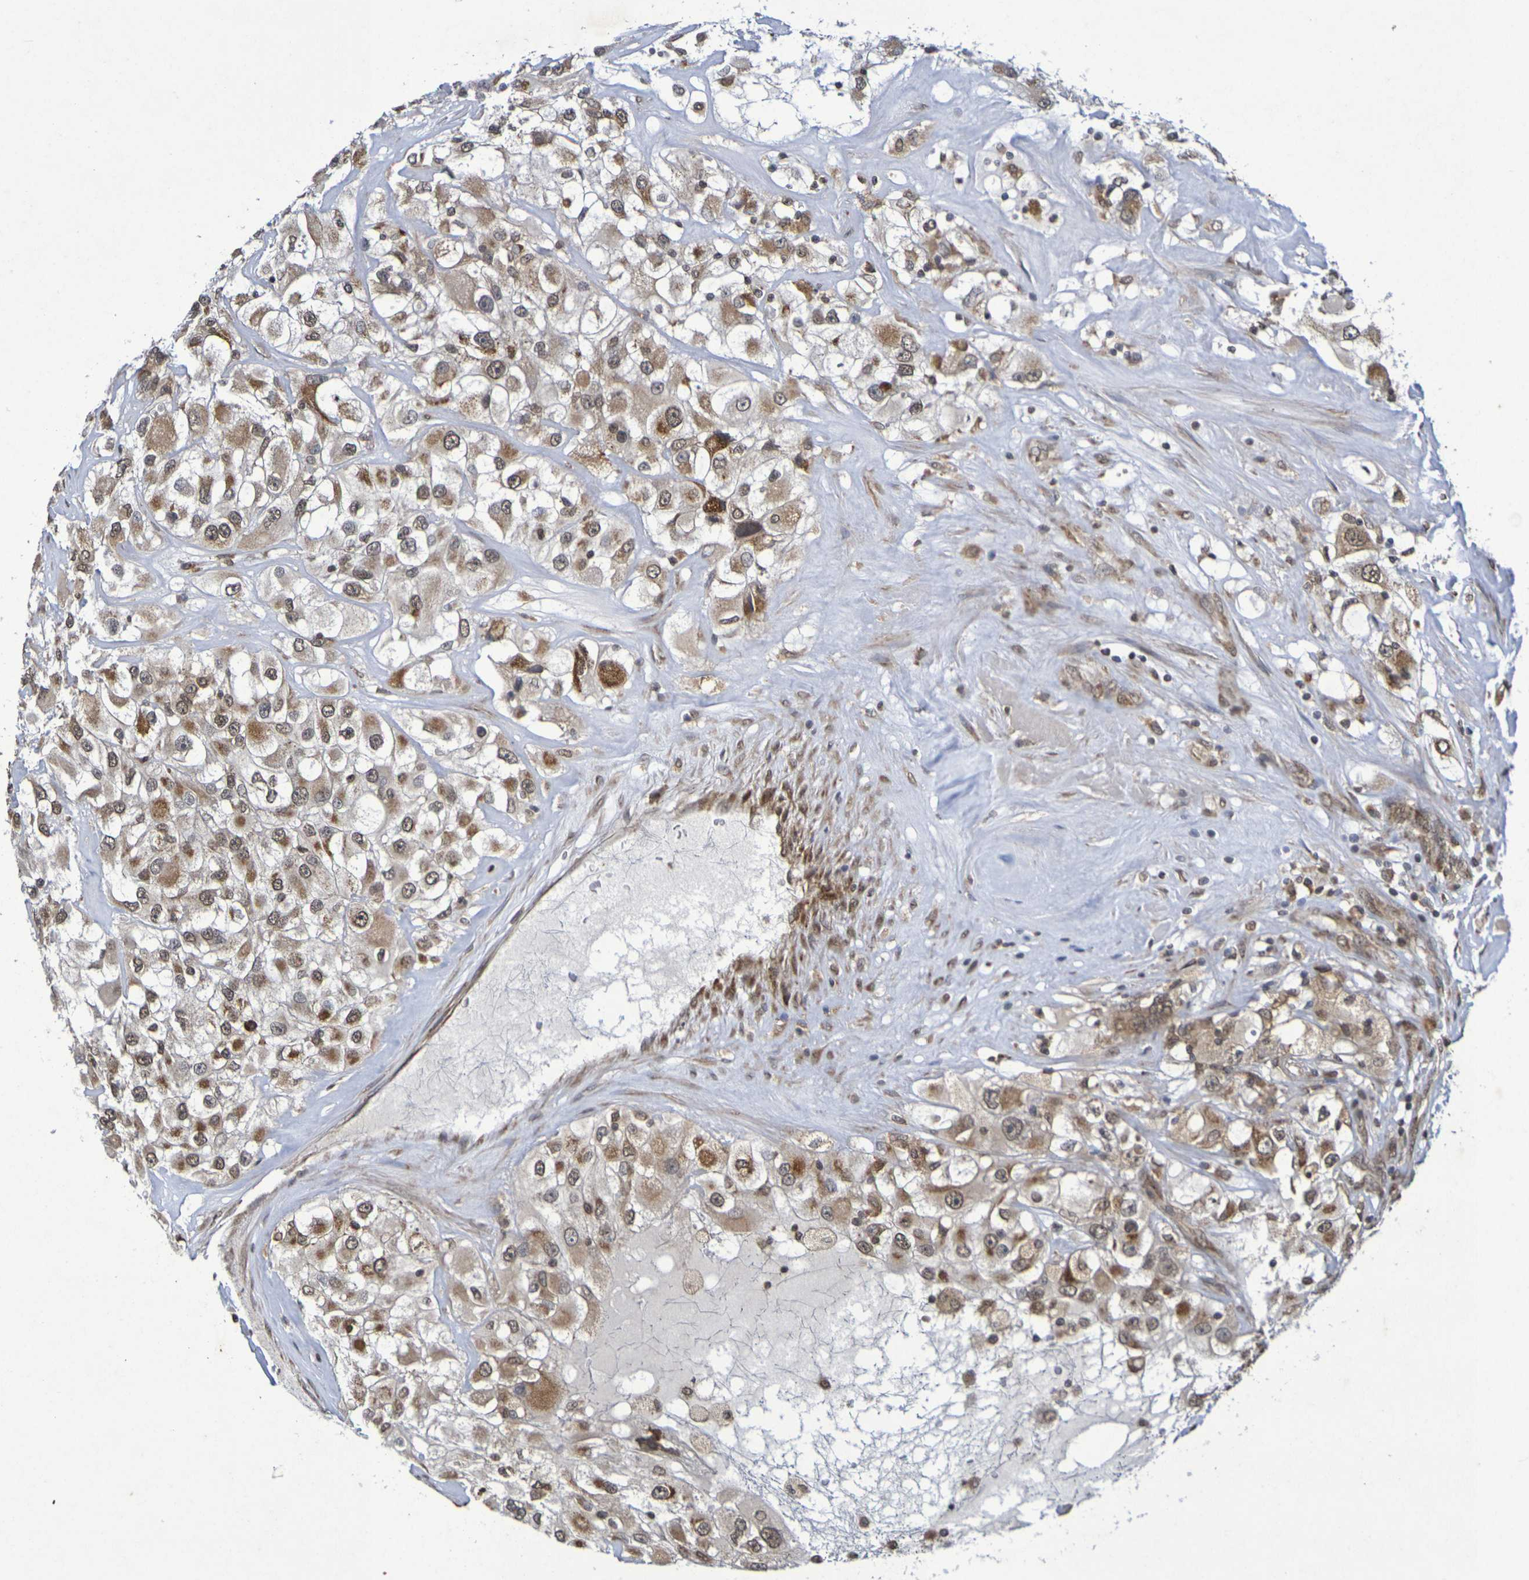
{"staining": {"intensity": "moderate", "quantity": ">75%", "location": "cytoplasmic/membranous,nuclear"}, "tissue": "renal cancer", "cell_type": "Tumor cells", "image_type": "cancer", "snomed": [{"axis": "morphology", "description": "Adenocarcinoma, NOS"}, {"axis": "topography", "description": "Kidney"}], "caption": "Protein staining reveals moderate cytoplasmic/membranous and nuclear staining in approximately >75% of tumor cells in renal cancer.", "gene": "GUCY1A2", "patient": {"sex": "female", "age": 52}}